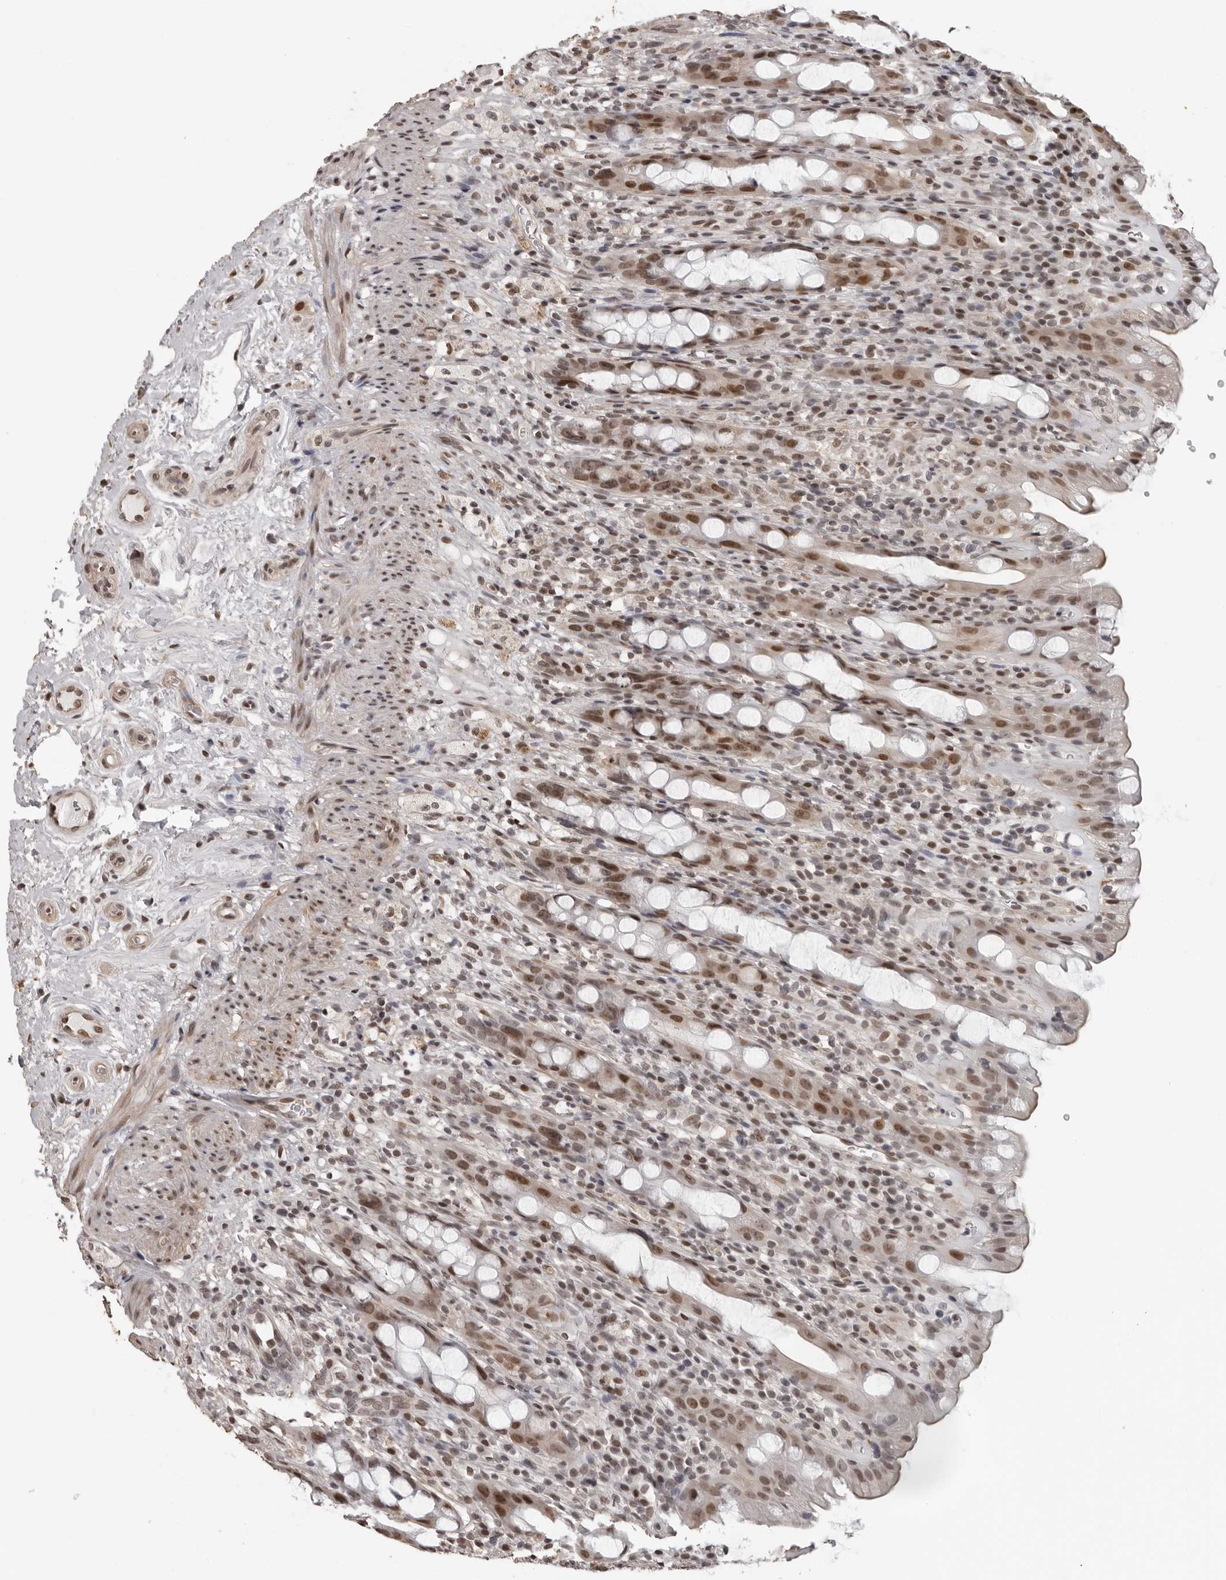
{"staining": {"intensity": "moderate", "quantity": "25%-75%", "location": "nuclear"}, "tissue": "rectum", "cell_type": "Glandular cells", "image_type": "normal", "snomed": [{"axis": "morphology", "description": "Normal tissue, NOS"}, {"axis": "topography", "description": "Rectum"}], "caption": "Brown immunohistochemical staining in benign rectum displays moderate nuclear expression in approximately 25%-75% of glandular cells. (DAB IHC, brown staining for protein, blue staining for nuclei).", "gene": "ORC1", "patient": {"sex": "male", "age": 44}}